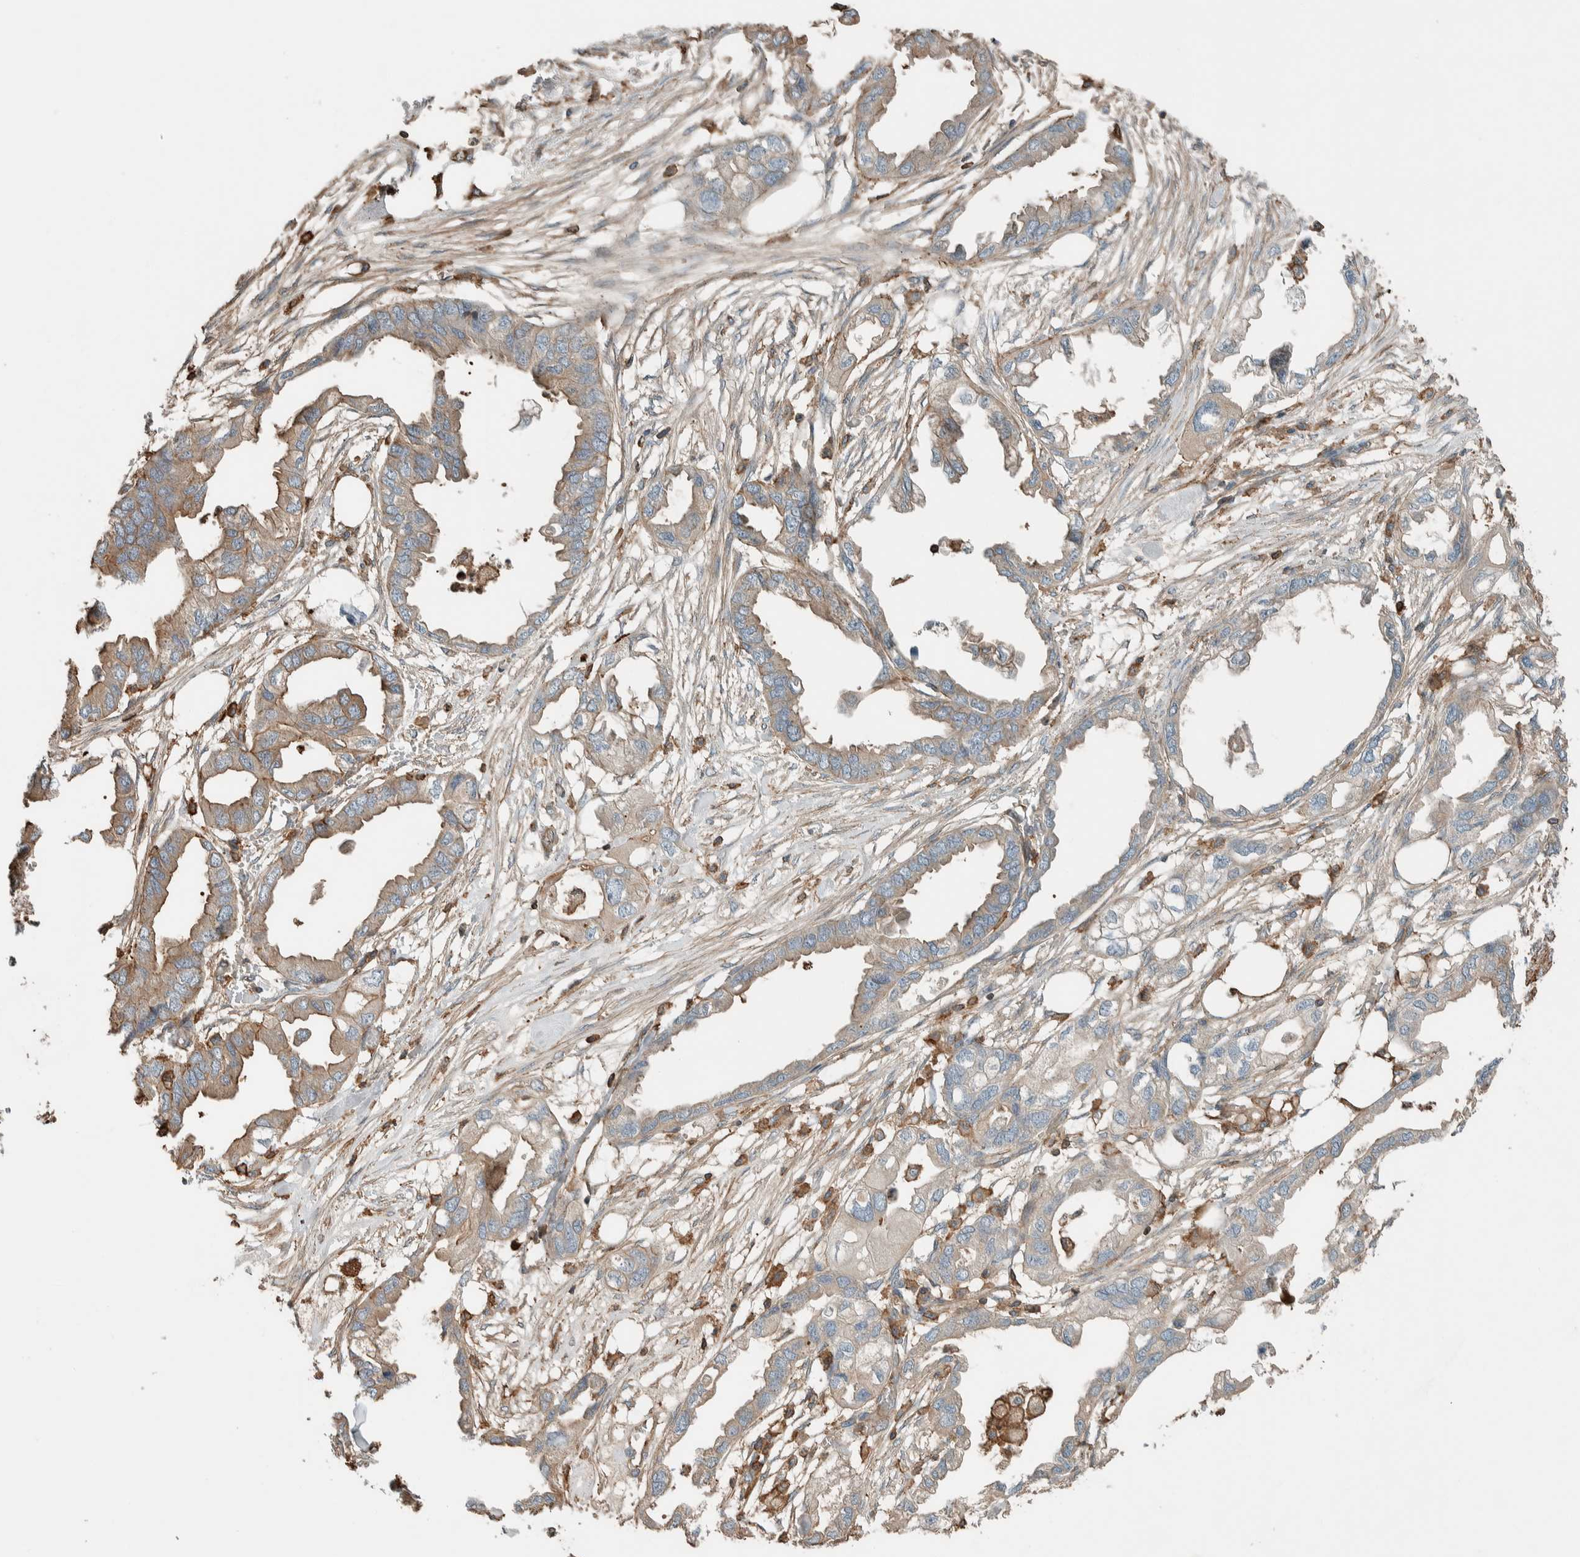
{"staining": {"intensity": "moderate", "quantity": "25%-75%", "location": "cytoplasmic/membranous"}, "tissue": "endometrial cancer", "cell_type": "Tumor cells", "image_type": "cancer", "snomed": [{"axis": "morphology", "description": "Adenocarcinoma, NOS"}, {"axis": "morphology", "description": "Adenocarcinoma, metastatic, NOS"}, {"axis": "topography", "description": "Adipose tissue"}, {"axis": "topography", "description": "Endometrium"}], "caption": "Tumor cells reveal medium levels of moderate cytoplasmic/membranous positivity in about 25%-75% of cells in human endometrial adenocarcinoma.", "gene": "CTBP2", "patient": {"sex": "female", "age": 67}}